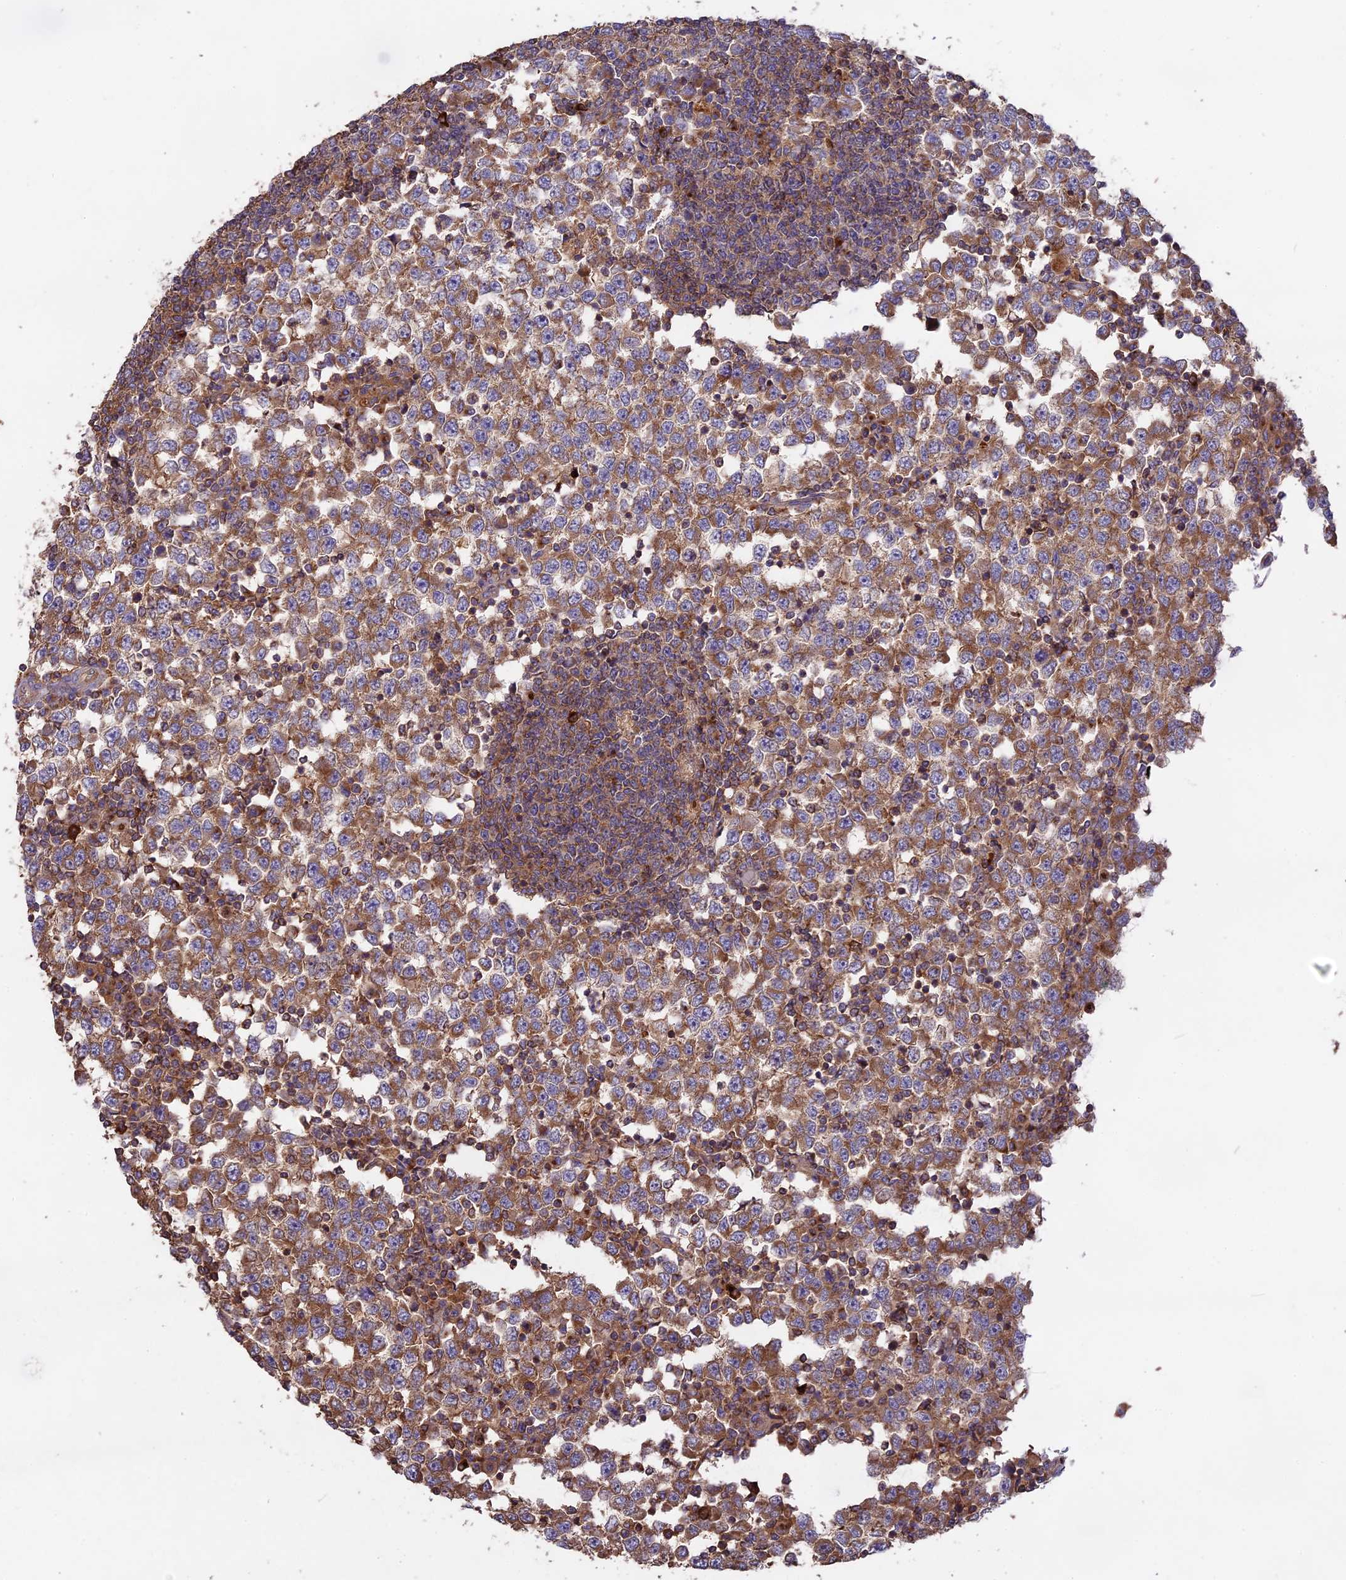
{"staining": {"intensity": "moderate", "quantity": ">75%", "location": "cytoplasmic/membranous"}, "tissue": "testis cancer", "cell_type": "Tumor cells", "image_type": "cancer", "snomed": [{"axis": "morphology", "description": "Seminoma, NOS"}, {"axis": "topography", "description": "Testis"}], "caption": "Immunohistochemistry (DAB (3,3'-diaminobenzidine)) staining of seminoma (testis) exhibits moderate cytoplasmic/membranous protein staining in about >75% of tumor cells.", "gene": "NUDT8", "patient": {"sex": "male", "age": 65}}